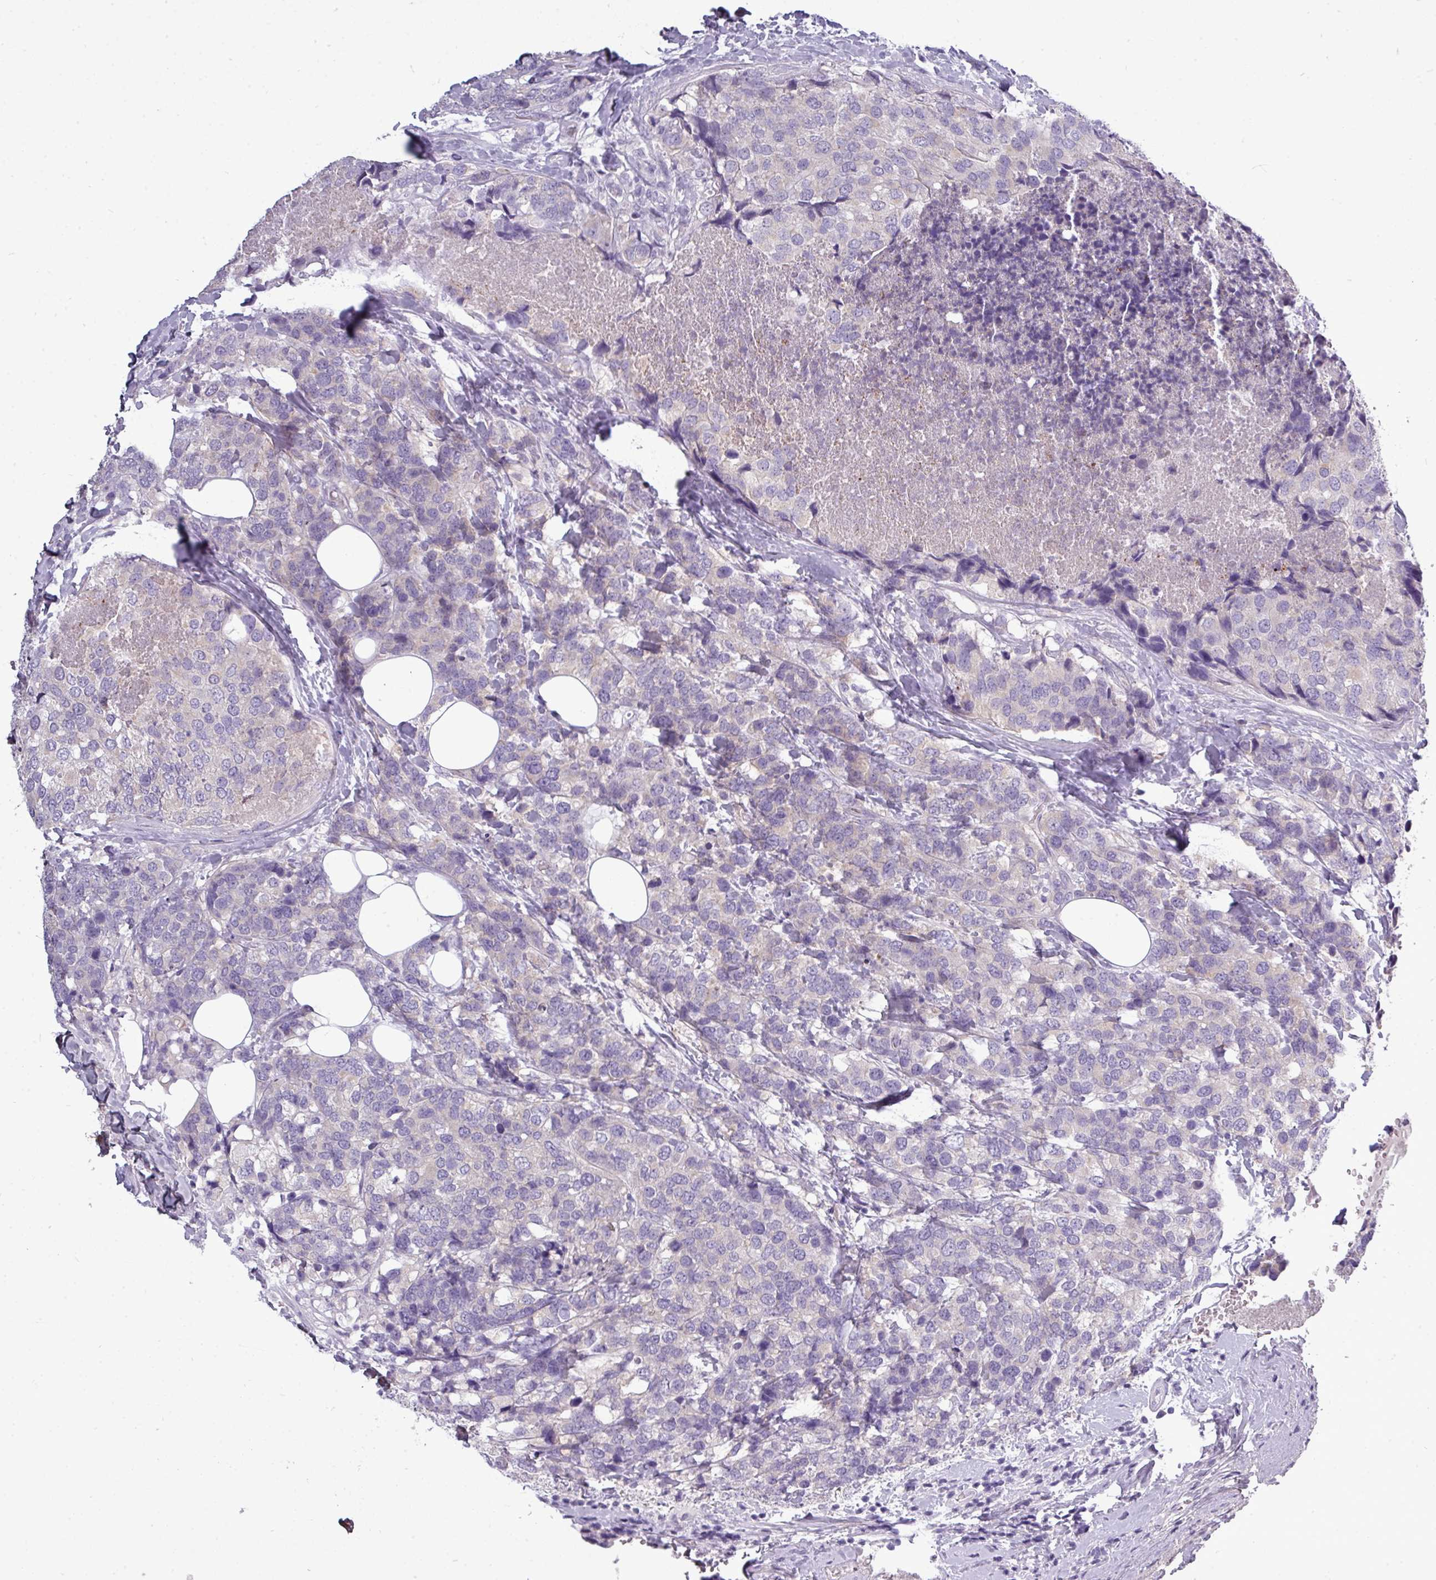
{"staining": {"intensity": "negative", "quantity": "none", "location": "none"}, "tissue": "breast cancer", "cell_type": "Tumor cells", "image_type": "cancer", "snomed": [{"axis": "morphology", "description": "Lobular carcinoma"}, {"axis": "topography", "description": "Breast"}], "caption": "DAB (3,3'-diaminobenzidine) immunohistochemical staining of breast cancer shows no significant staining in tumor cells.", "gene": "DNAAF9", "patient": {"sex": "female", "age": 59}}